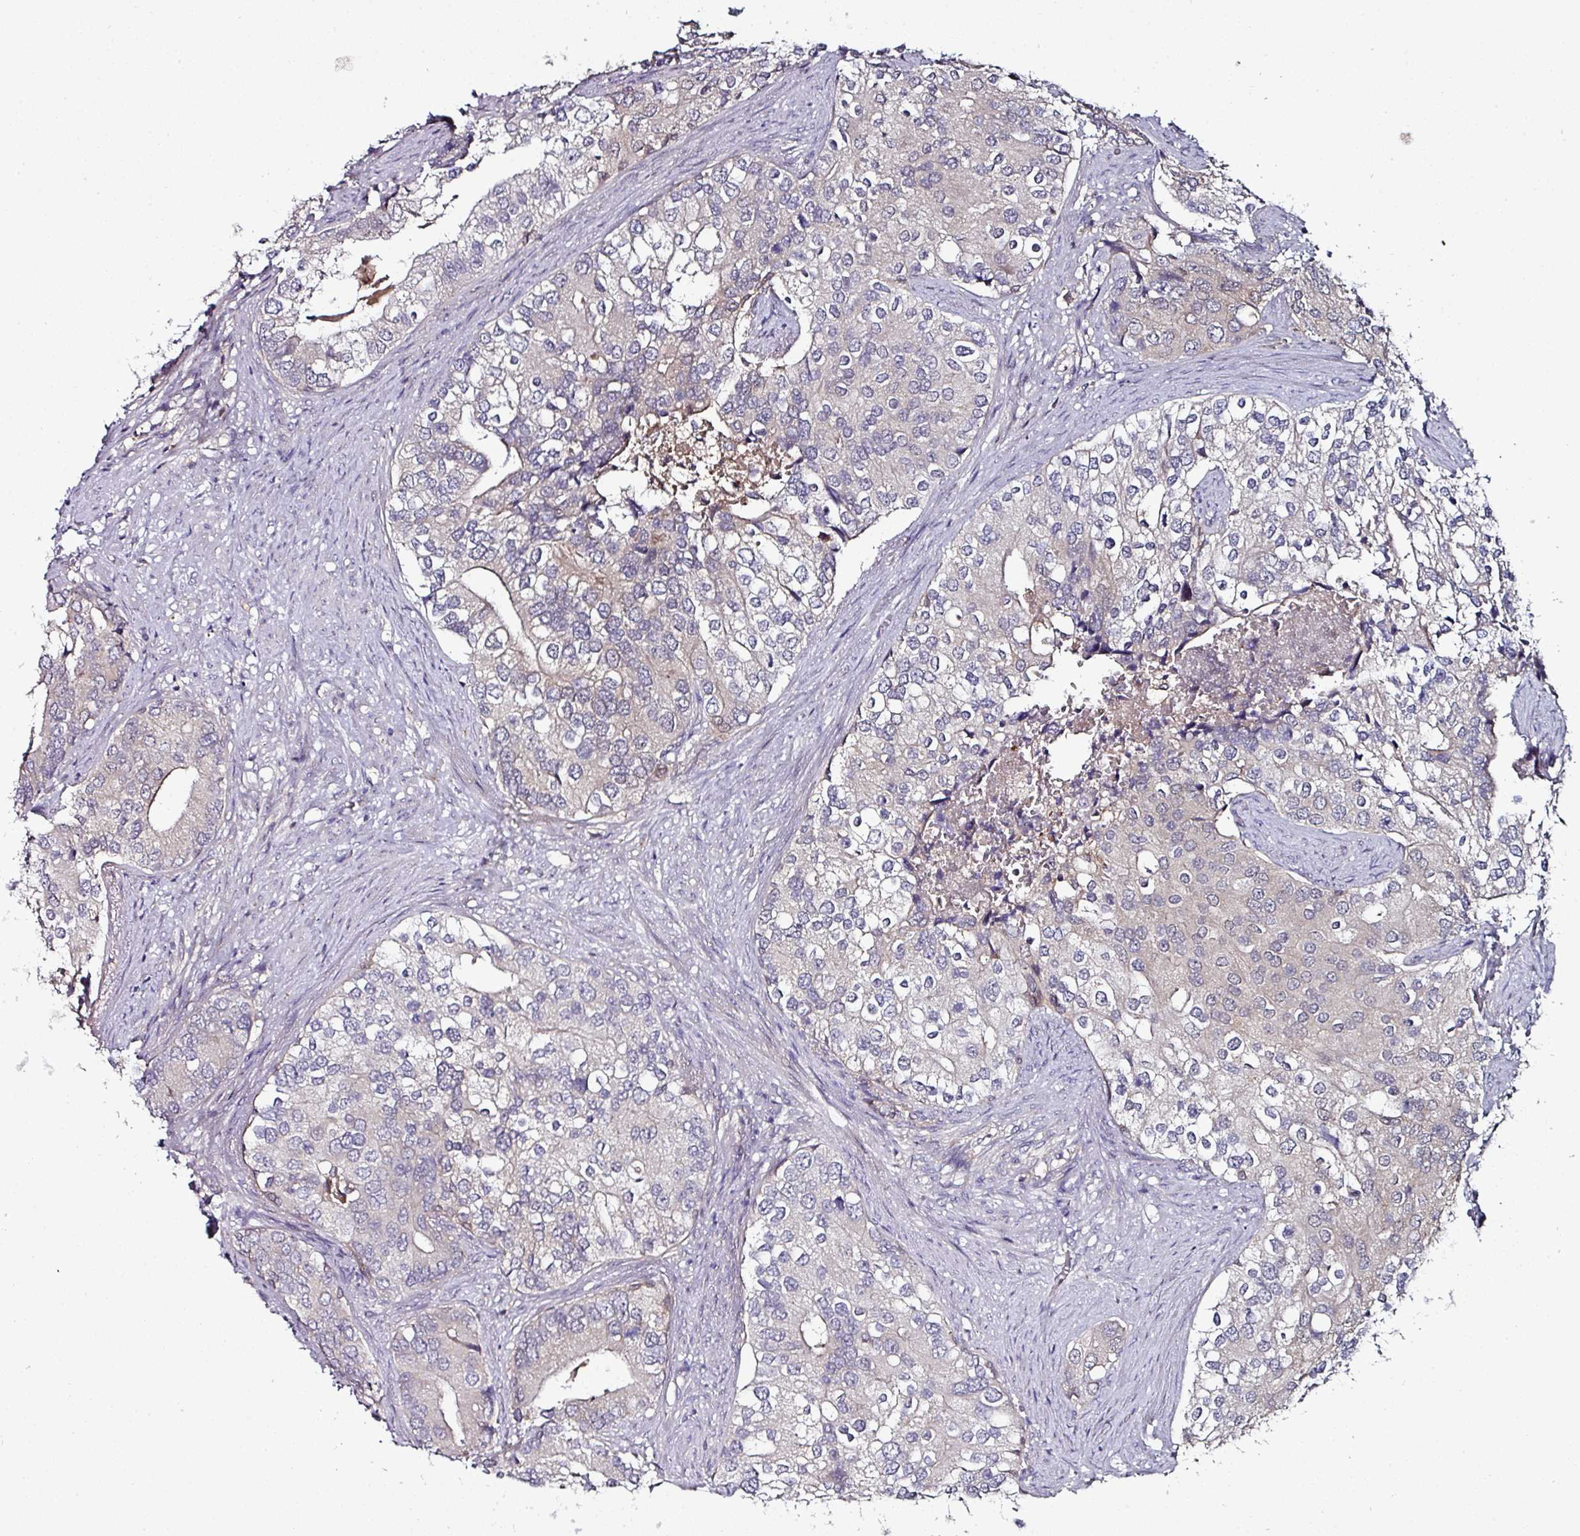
{"staining": {"intensity": "moderate", "quantity": "<25%", "location": "cytoplasmic/membranous"}, "tissue": "prostate cancer", "cell_type": "Tumor cells", "image_type": "cancer", "snomed": [{"axis": "morphology", "description": "Adenocarcinoma, High grade"}, {"axis": "topography", "description": "Prostate"}], "caption": "Protein expression analysis of prostate cancer reveals moderate cytoplasmic/membranous staining in about <25% of tumor cells.", "gene": "CTDSP2", "patient": {"sex": "male", "age": 62}}